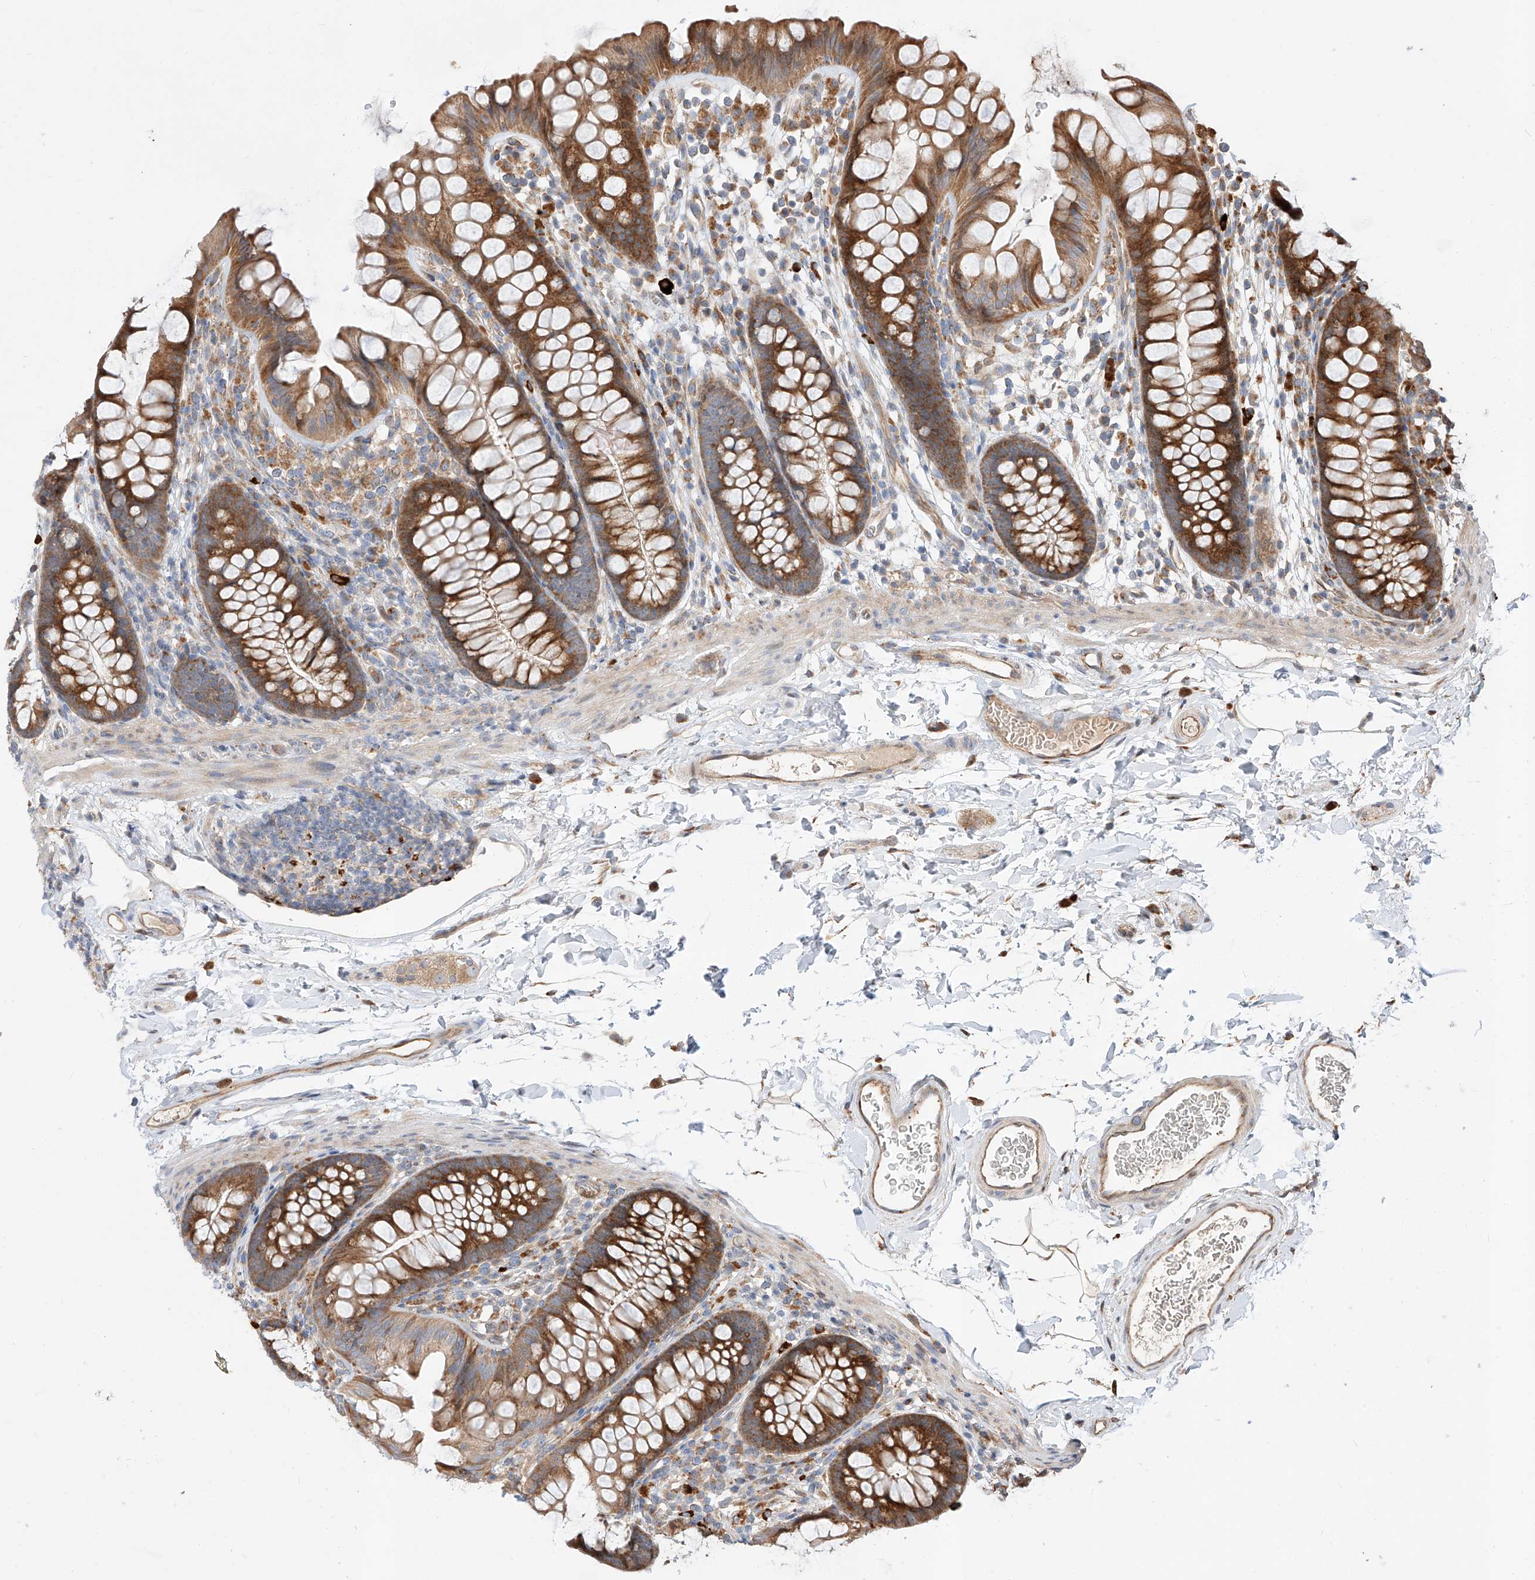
{"staining": {"intensity": "moderate", "quantity": ">75%", "location": "cytoplasmic/membranous"}, "tissue": "colon", "cell_type": "Endothelial cells", "image_type": "normal", "snomed": [{"axis": "morphology", "description": "Normal tissue, NOS"}, {"axis": "topography", "description": "Colon"}], "caption": "The immunohistochemical stain labels moderate cytoplasmic/membranous staining in endothelial cells of normal colon. The protein of interest is stained brown, and the nuclei are stained in blue (DAB (3,3'-diaminobenzidine) IHC with brightfield microscopy, high magnification).", "gene": "DIRAS3", "patient": {"sex": "female", "age": 62}}